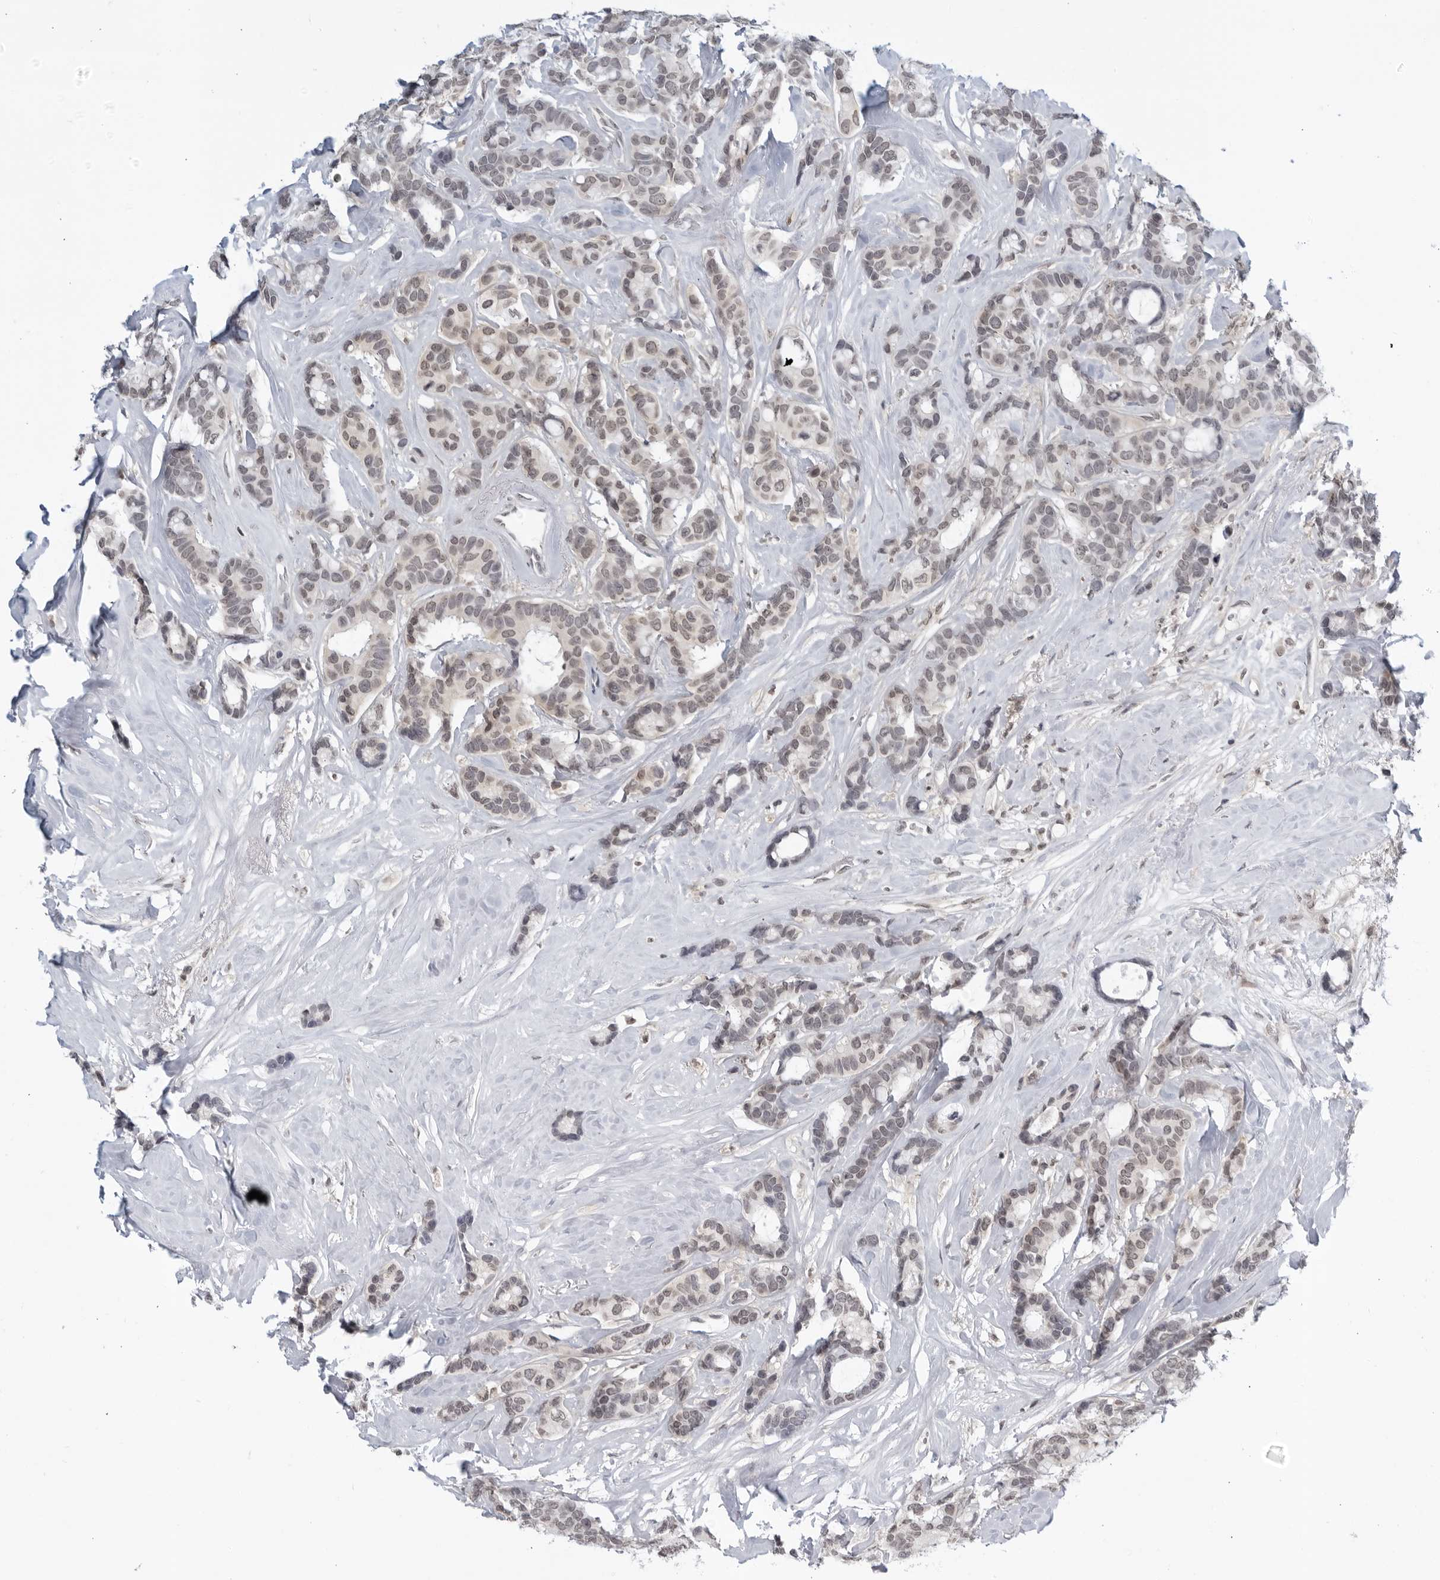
{"staining": {"intensity": "weak", "quantity": "25%-75%", "location": "nuclear"}, "tissue": "breast cancer", "cell_type": "Tumor cells", "image_type": "cancer", "snomed": [{"axis": "morphology", "description": "Duct carcinoma"}, {"axis": "topography", "description": "Breast"}], "caption": "Breast cancer (invasive ductal carcinoma) stained with a protein marker exhibits weak staining in tumor cells.", "gene": "CC2D1B", "patient": {"sex": "female", "age": 87}}